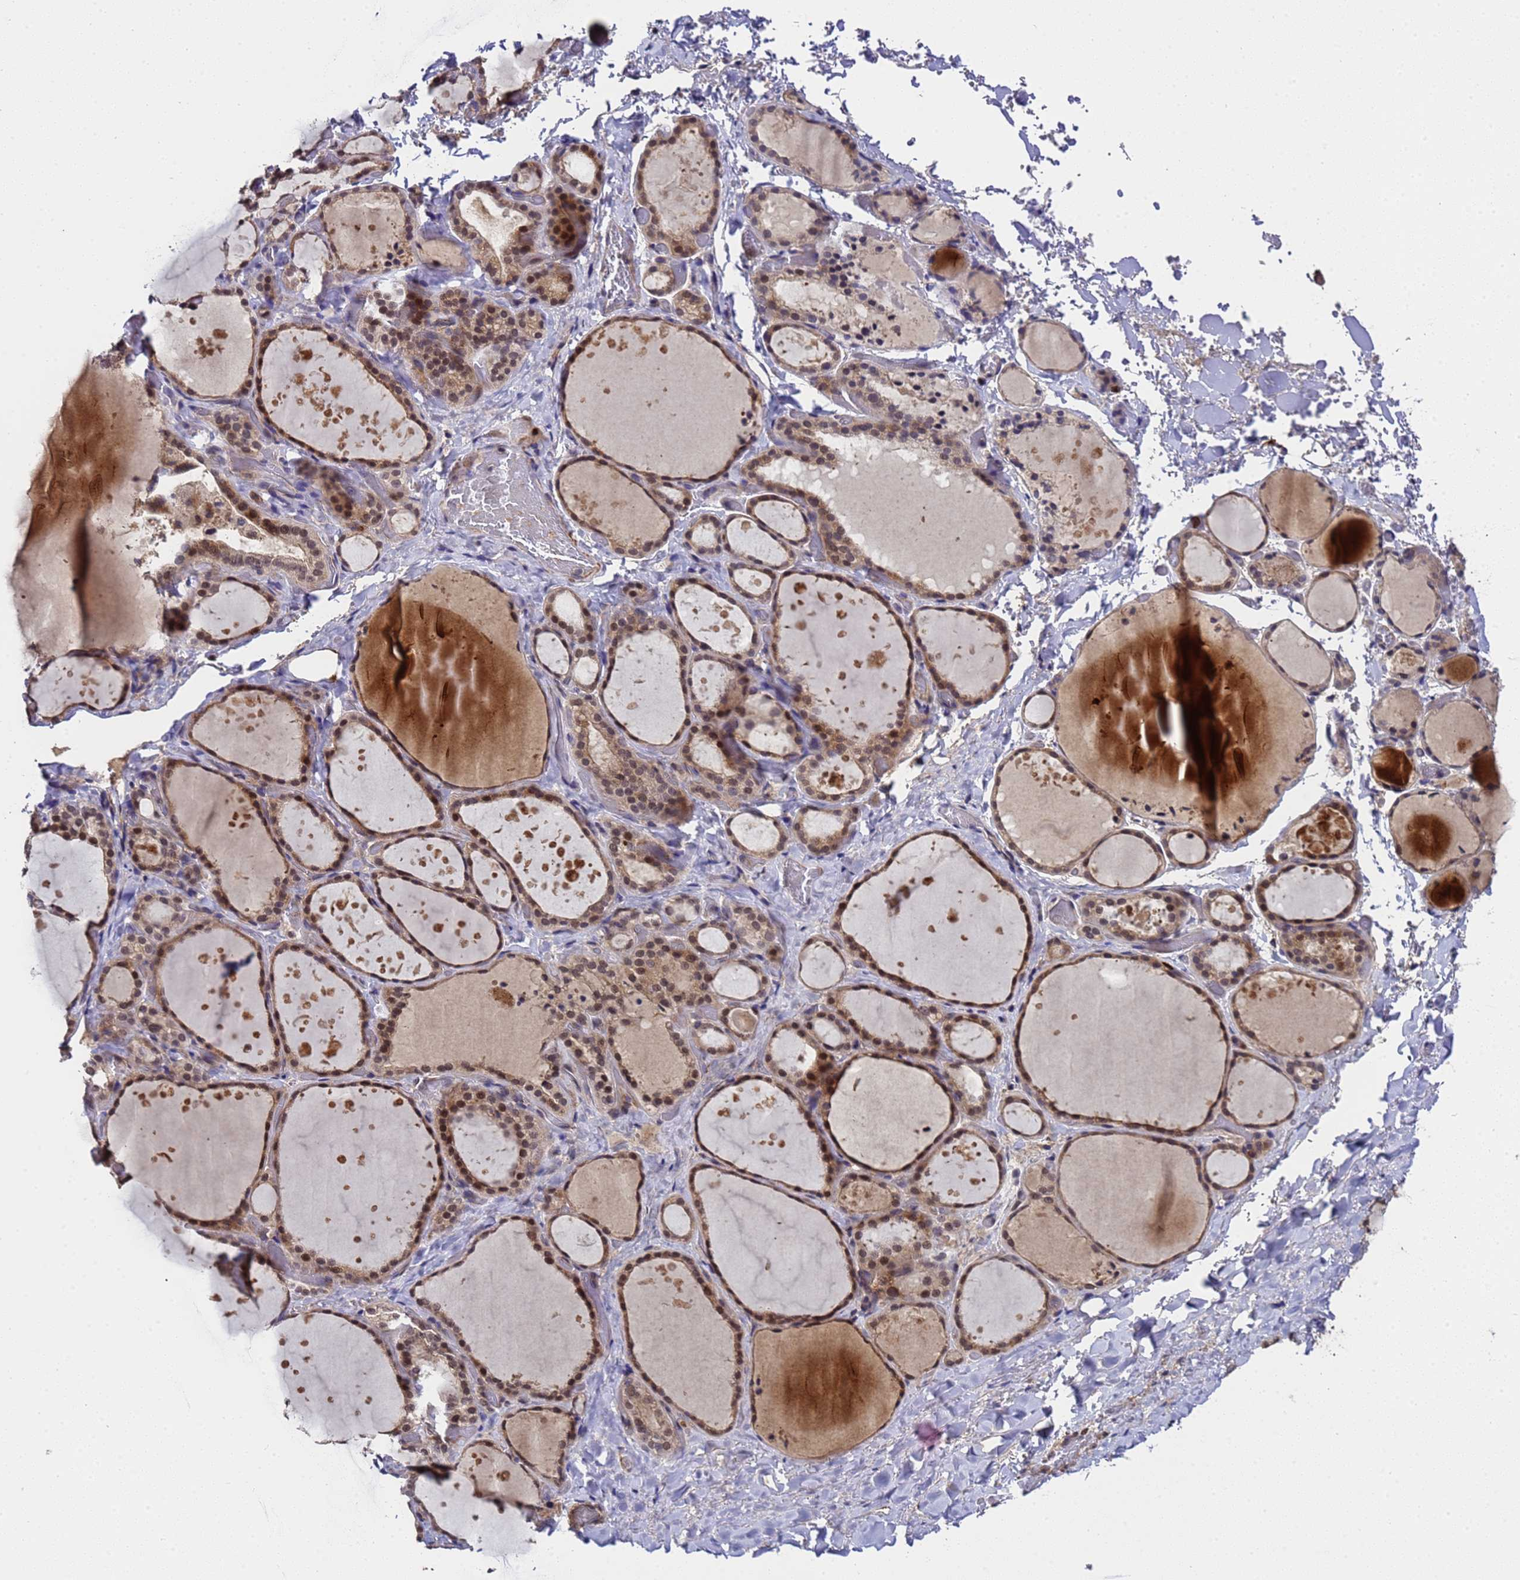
{"staining": {"intensity": "moderate", "quantity": ">75%", "location": "cytoplasmic/membranous,nuclear"}, "tissue": "thyroid gland", "cell_type": "Glandular cells", "image_type": "normal", "snomed": [{"axis": "morphology", "description": "Normal tissue, NOS"}, {"axis": "topography", "description": "Thyroid gland"}], "caption": "High-power microscopy captured an IHC image of benign thyroid gland, revealing moderate cytoplasmic/membranous,nuclear positivity in approximately >75% of glandular cells. The staining was performed using DAB (3,3'-diaminobenzidine) to visualize the protein expression in brown, while the nuclei were stained in blue with hematoxylin (Magnification: 20x).", "gene": "GSTCD", "patient": {"sex": "female", "age": 44}}